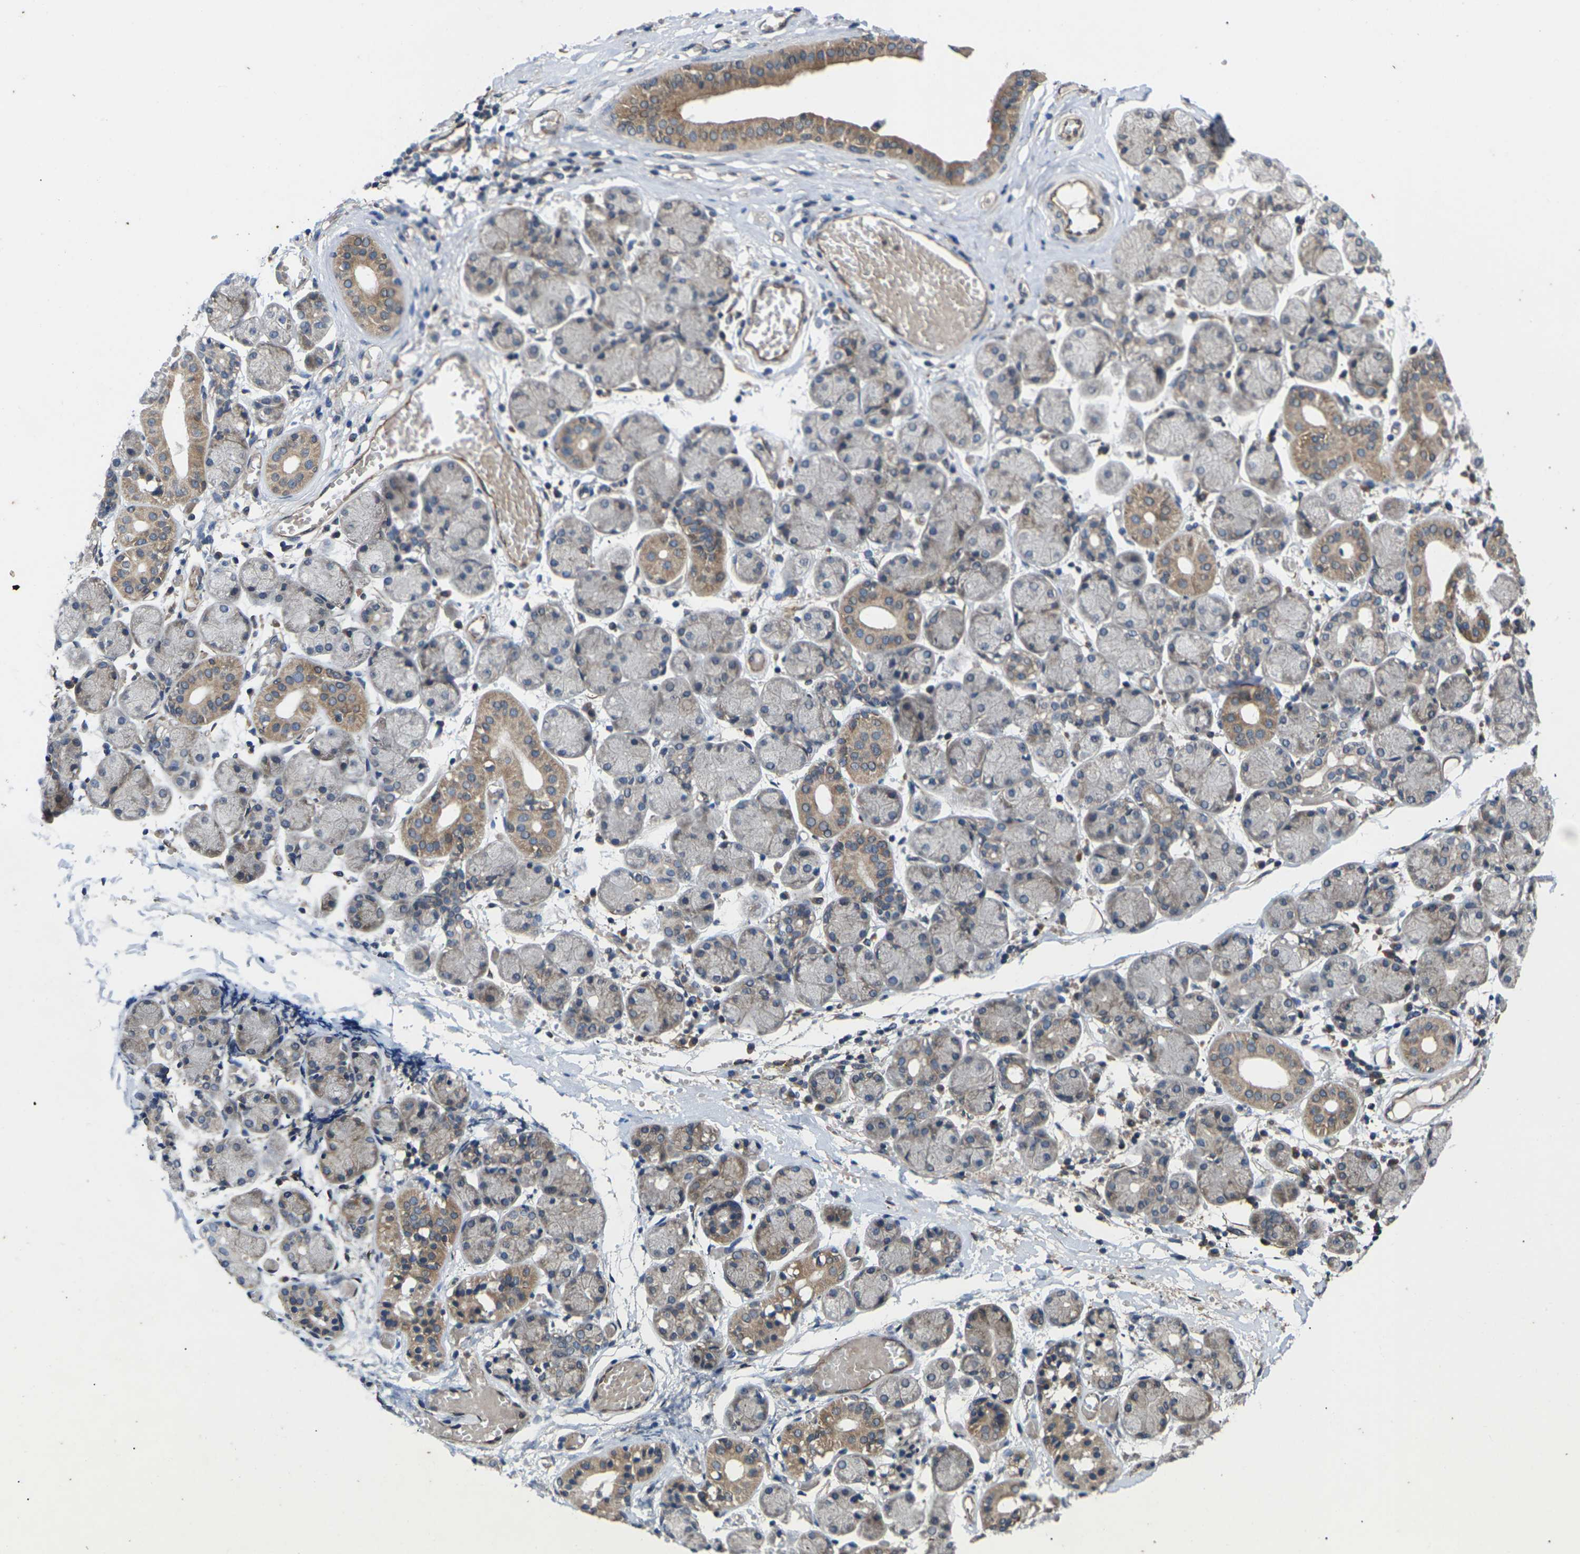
{"staining": {"intensity": "moderate", "quantity": "25%-75%", "location": "cytoplasmic/membranous"}, "tissue": "salivary gland", "cell_type": "Glandular cells", "image_type": "normal", "snomed": [{"axis": "morphology", "description": "Normal tissue, NOS"}, {"axis": "topography", "description": "Salivary gland"}], "caption": "Protein expression analysis of unremarkable salivary gland reveals moderate cytoplasmic/membranous staining in approximately 25%-75% of glandular cells. Nuclei are stained in blue.", "gene": "DKK2", "patient": {"sex": "female", "age": 24}}